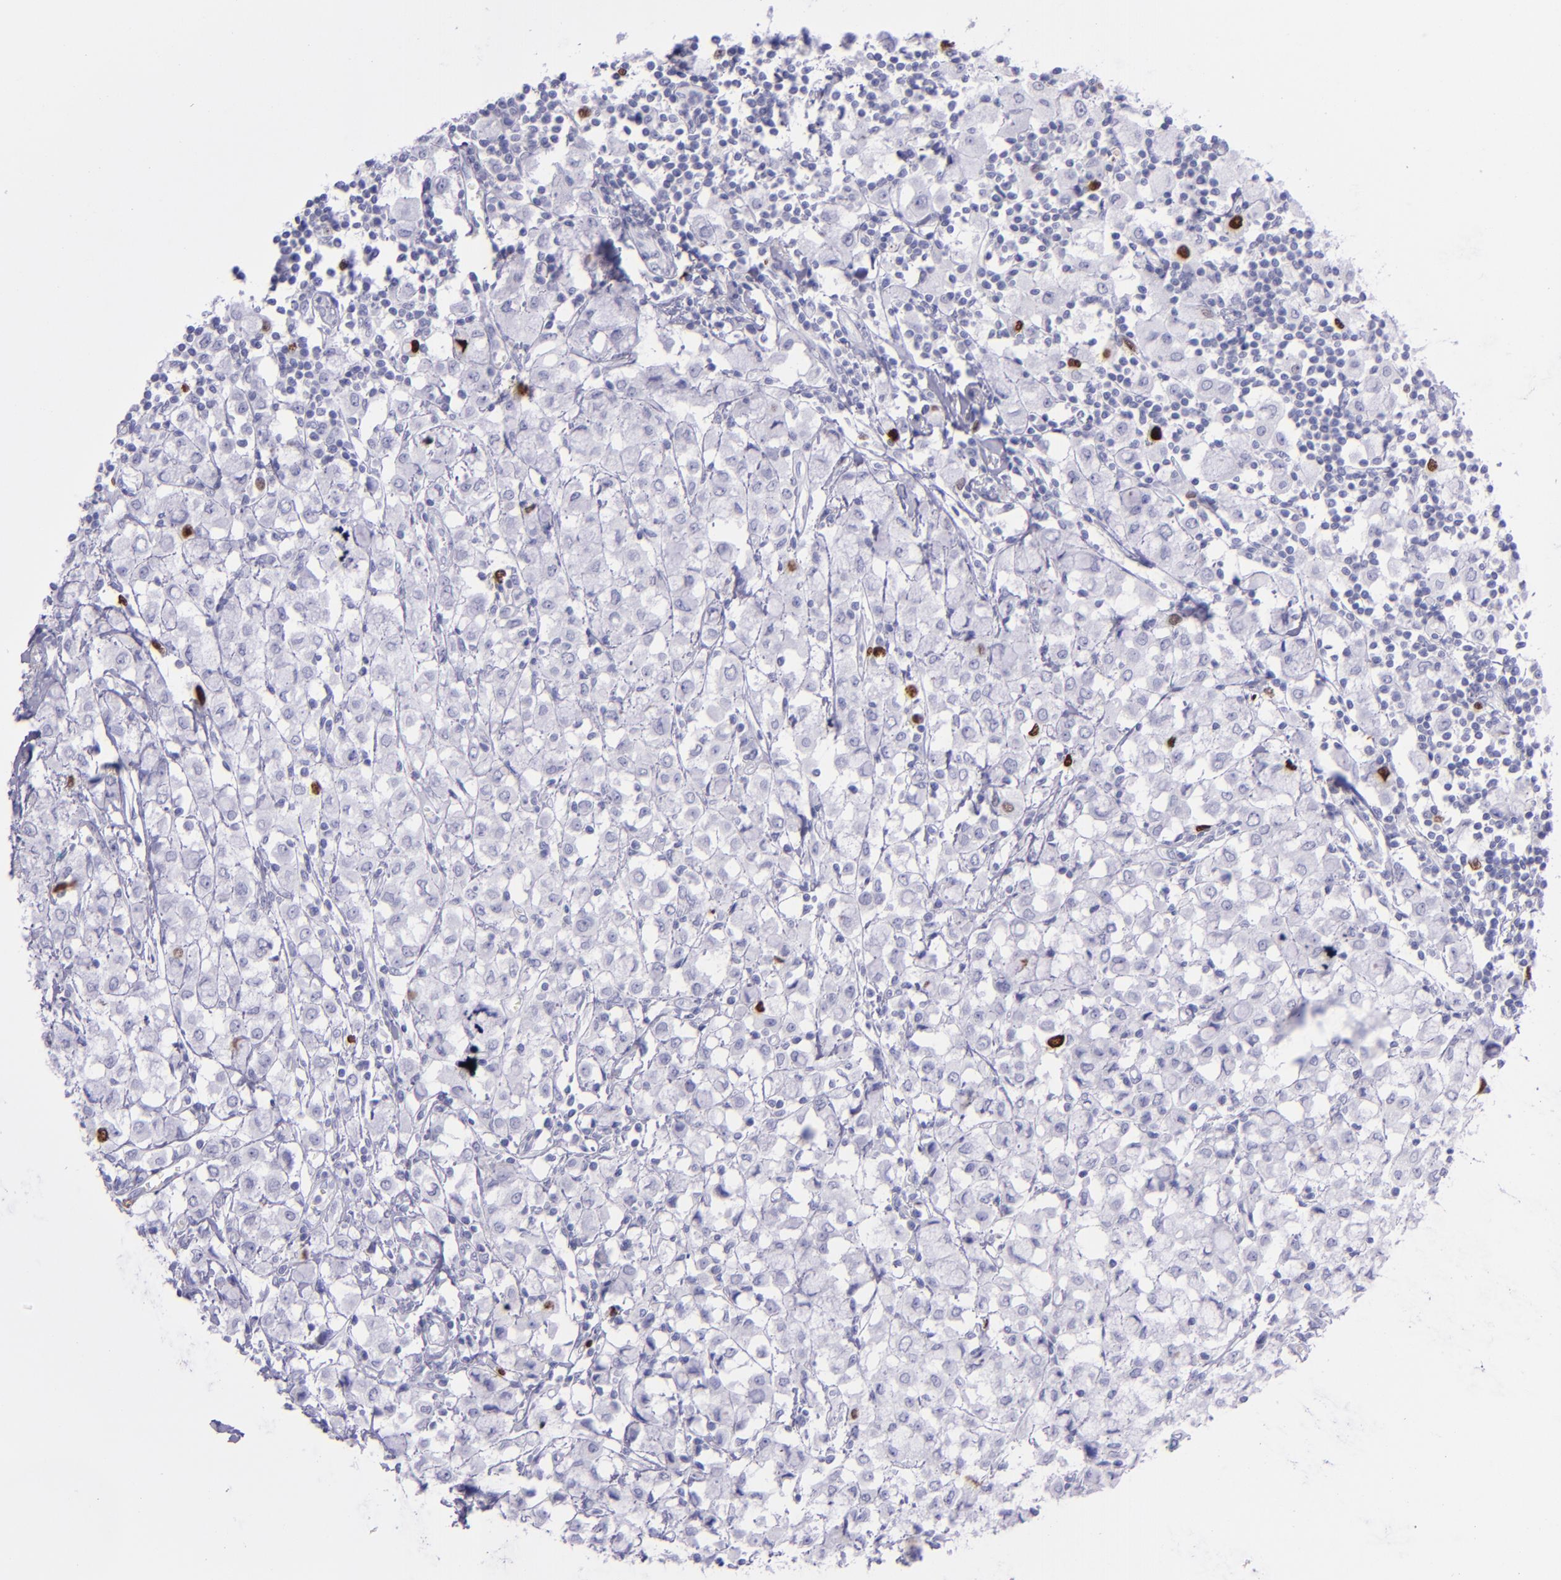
{"staining": {"intensity": "strong", "quantity": "<25%", "location": "nuclear"}, "tissue": "breast cancer", "cell_type": "Tumor cells", "image_type": "cancer", "snomed": [{"axis": "morphology", "description": "Lobular carcinoma"}, {"axis": "topography", "description": "Breast"}], "caption": "This histopathology image exhibits immunohistochemistry (IHC) staining of lobular carcinoma (breast), with medium strong nuclear expression in approximately <25% of tumor cells.", "gene": "TOP2A", "patient": {"sex": "female", "age": 85}}